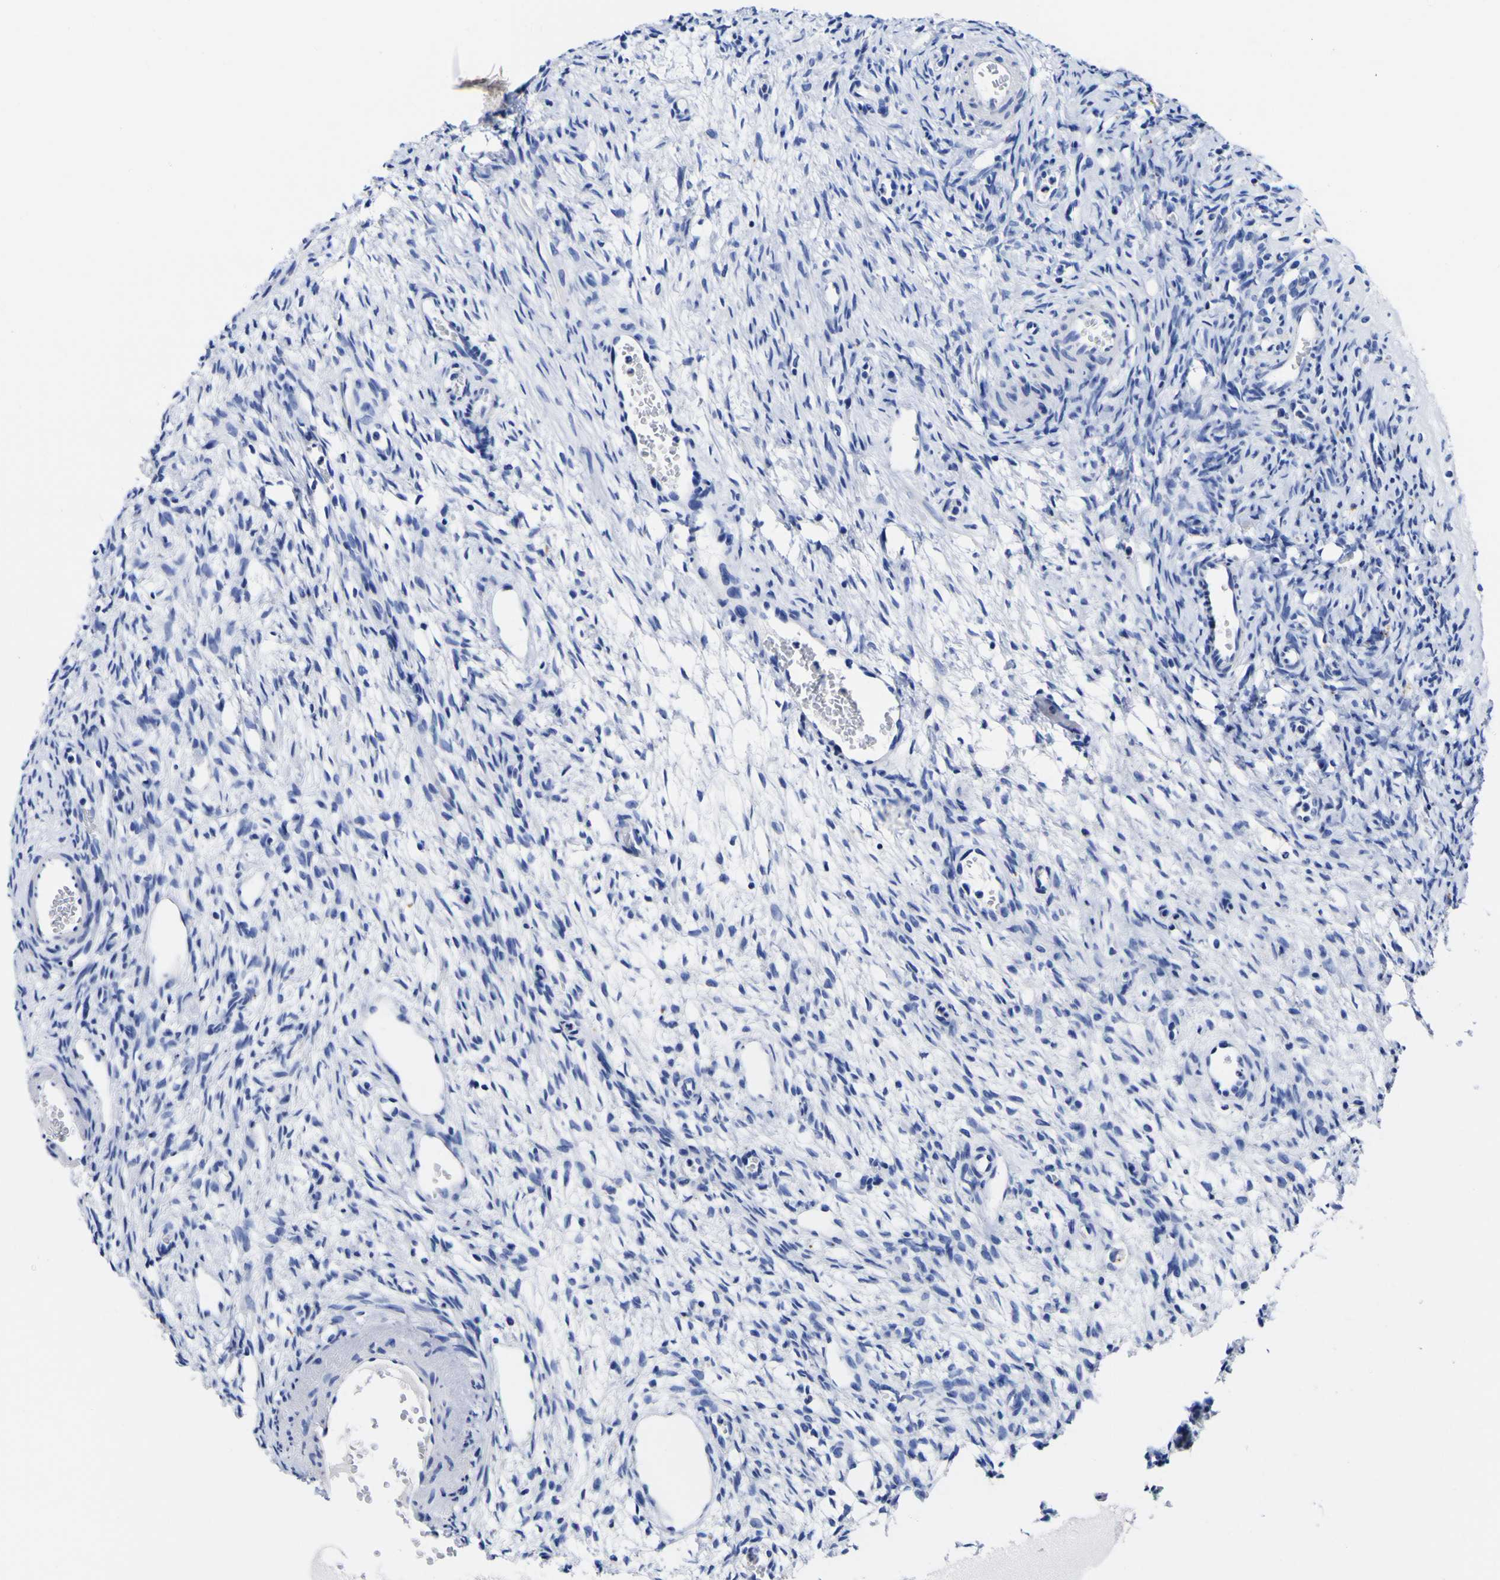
{"staining": {"intensity": "negative", "quantity": "none", "location": "none"}, "tissue": "ovary", "cell_type": "Ovarian stroma cells", "image_type": "normal", "snomed": [{"axis": "morphology", "description": "Normal tissue, NOS"}, {"axis": "topography", "description": "Ovary"}], "caption": "The histopathology image exhibits no significant staining in ovarian stroma cells of ovary. The staining was performed using DAB to visualize the protein expression in brown, while the nuclei were stained in blue with hematoxylin (Magnification: 20x).", "gene": "HLA", "patient": {"sex": "female", "age": 33}}